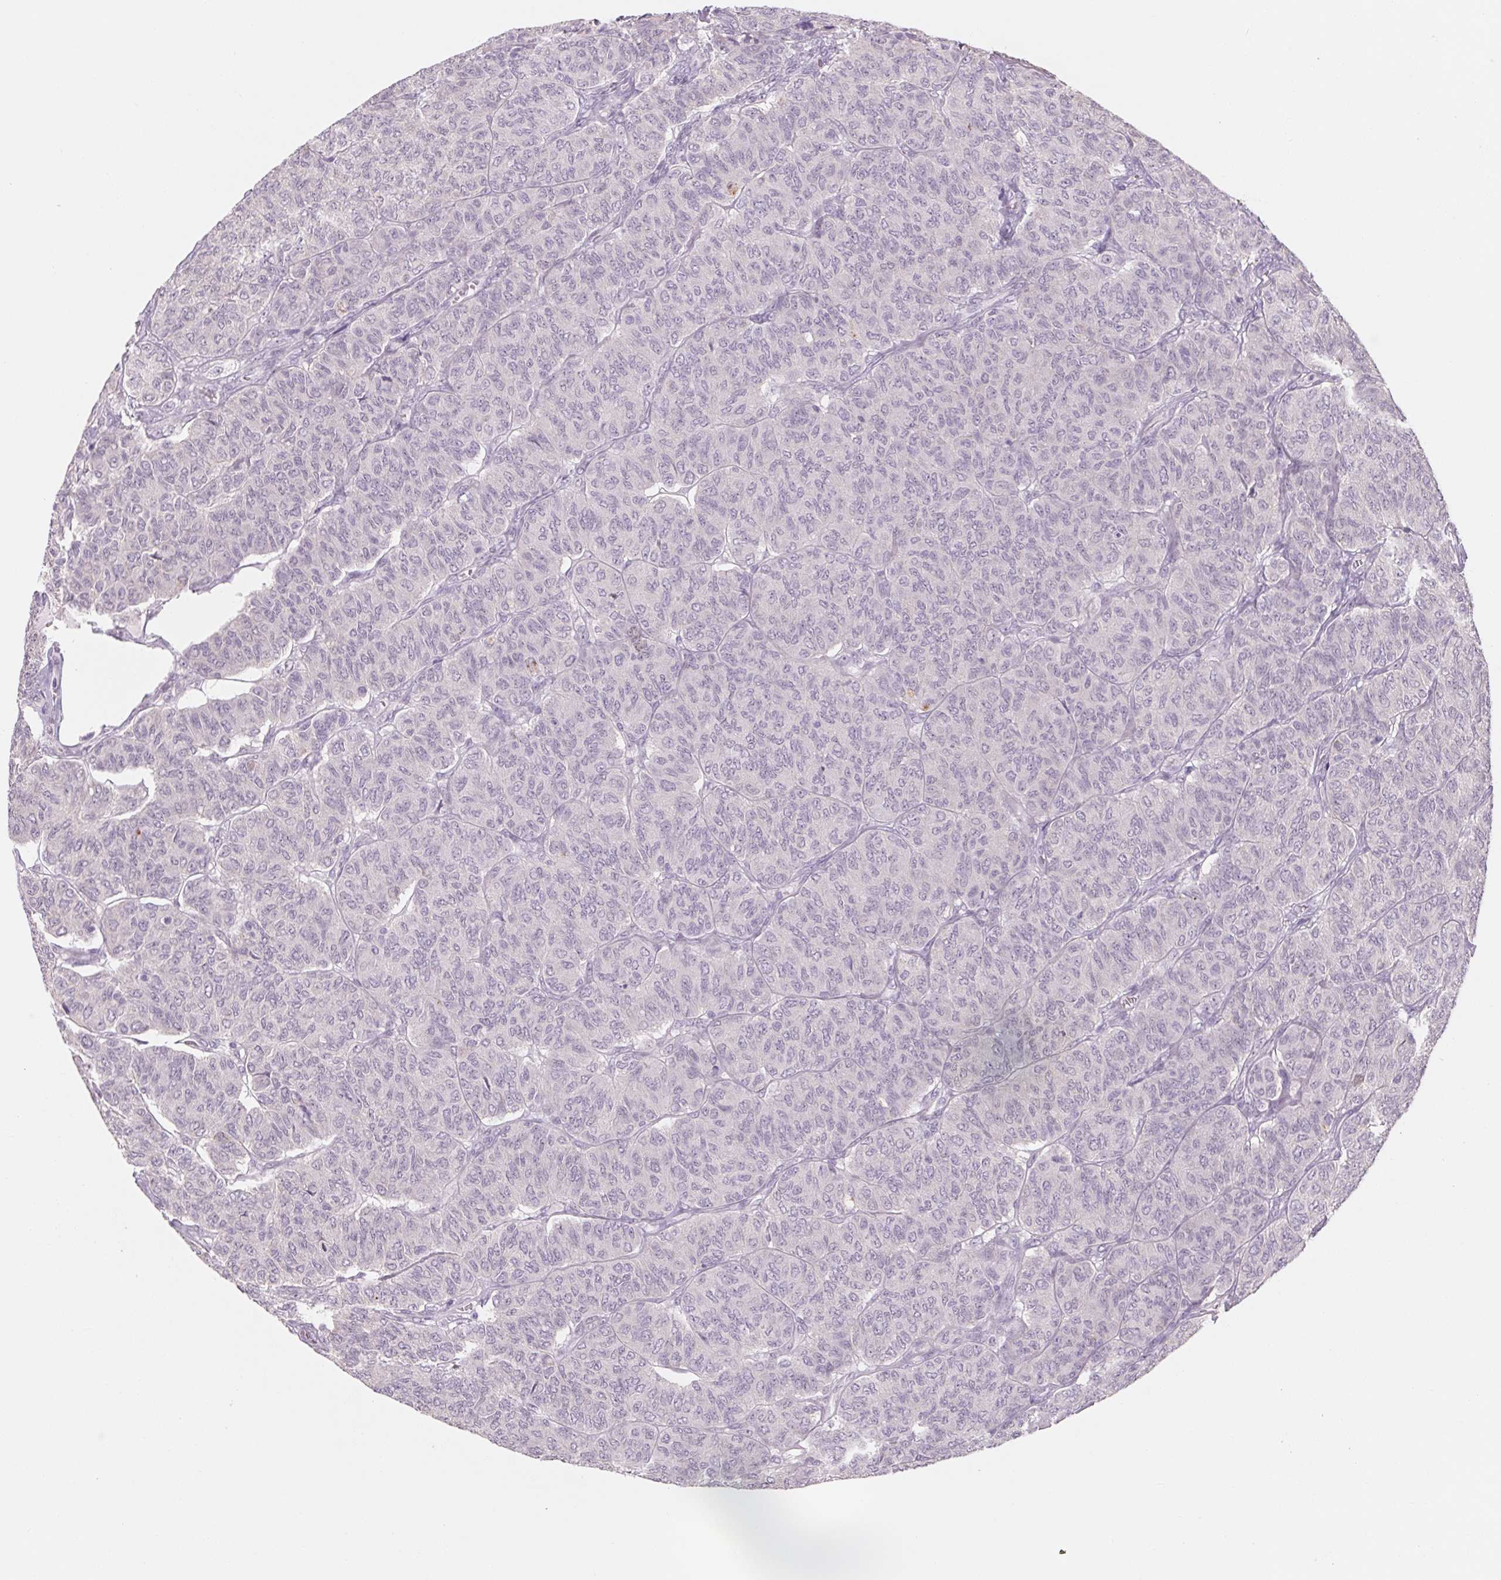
{"staining": {"intensity": "negative", "quantity": "none", "location": "none"}, "tissue": "ovarian cancer", "cell_type": "Tumor cells", "image_type": "cancer", "snomed": [{"axis": "morphology", "description": "Carcinoma, endometroid"}, {"axis": "topography", "description": "Ovary"}], "caption": "Ovarian cancer (endometroid carcinoma) was stained to show a protein in brown. There is no significant staining in tumor cells. (DAB immunohistochemistry (IHC) visualized using brightfield microscopy, high magnification).", "gene": "POU1F1", "patient": {"sex": "female", "age": 80}}